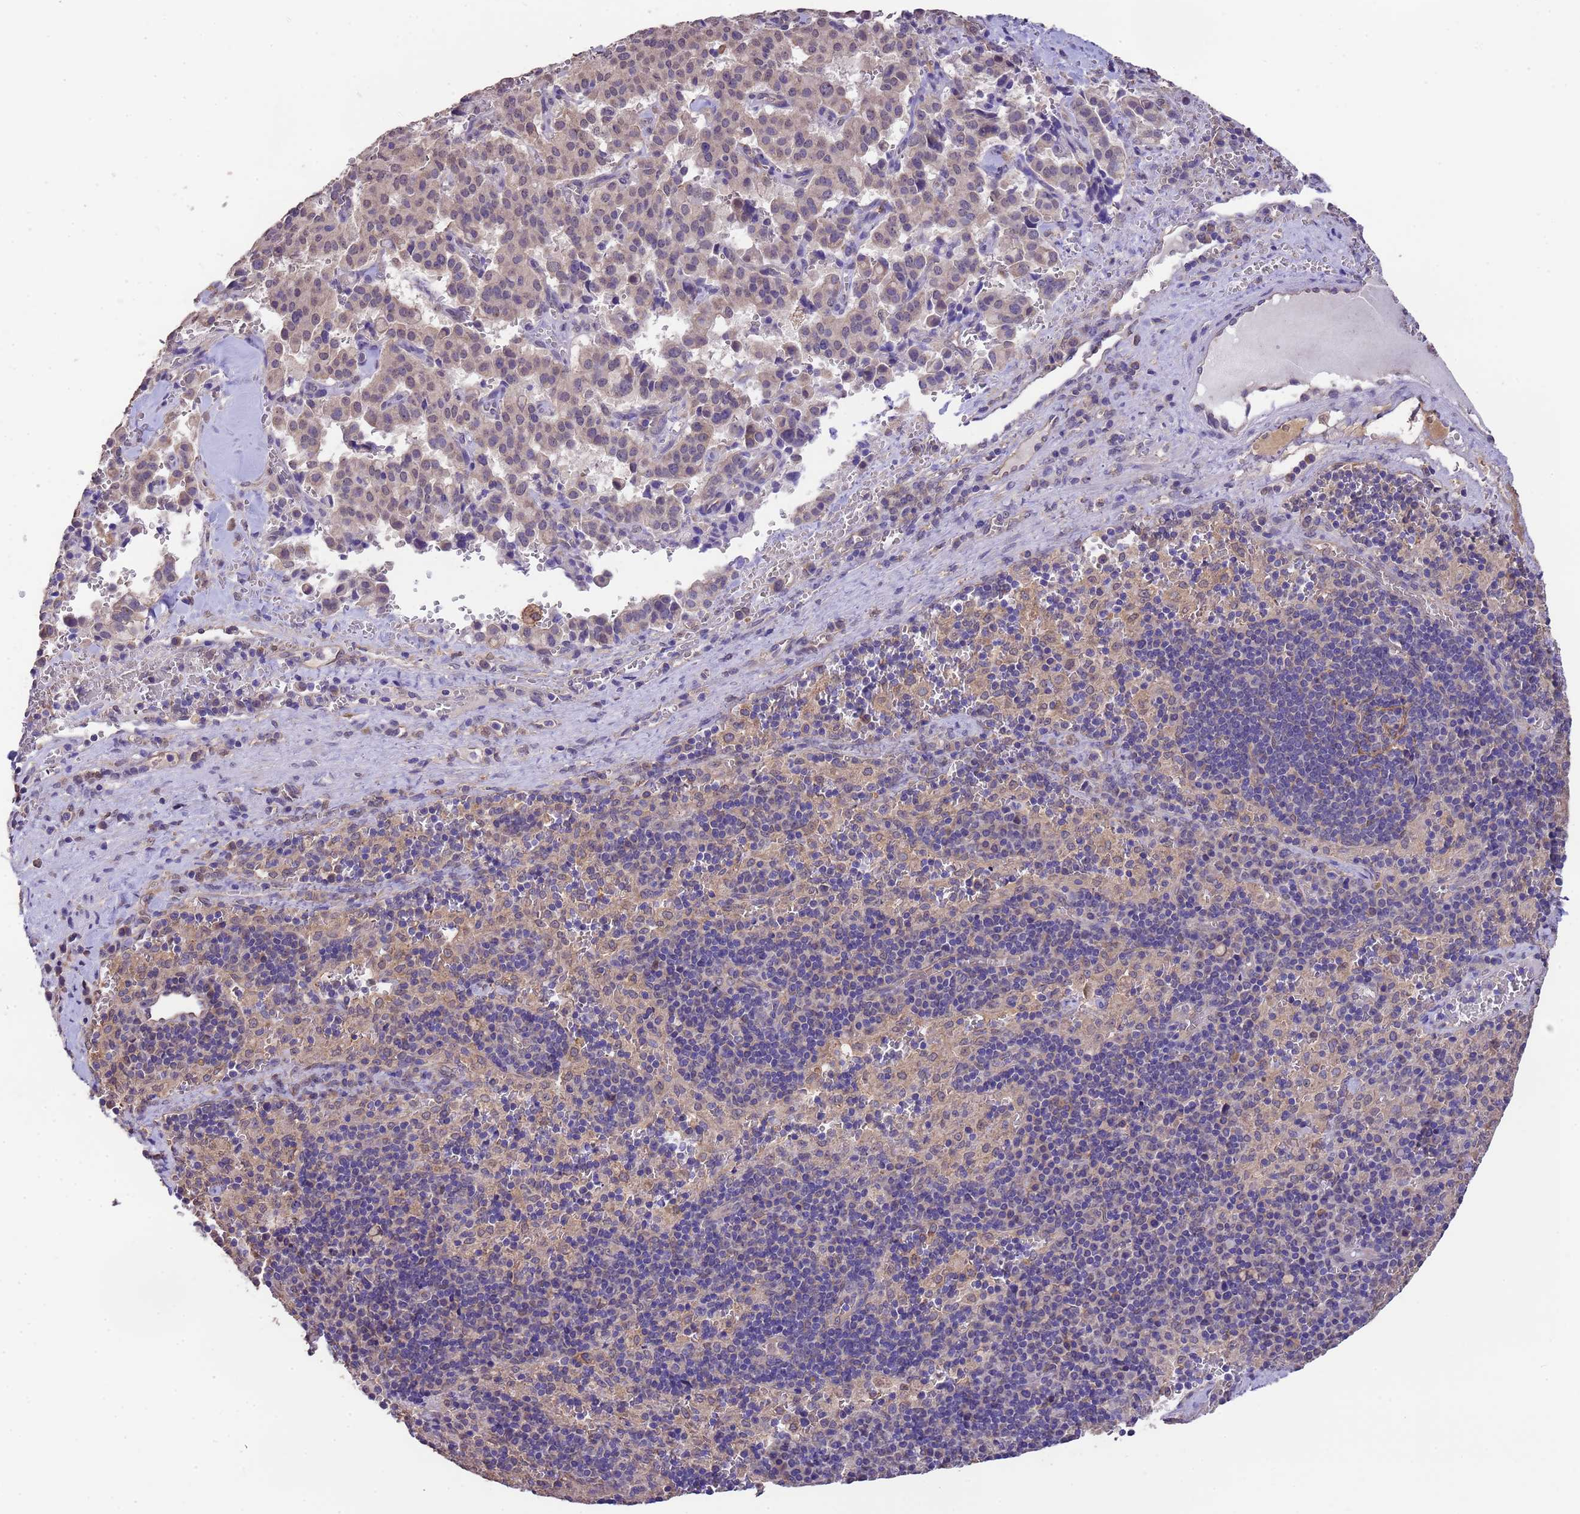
{"staining": {"intensity": "weak", "quantity": "25%-75%", "location": "nuclear"}, "tissue": "pancreatic cancer", "cell_type": "Tumor cells", "image_type": "cancer", "snomed": [{"axis": "morphology", "description": "Adenocarcinoma, NOS"}, {"axis": "topography", "description": "Pancreas"}], "caption": "Protein staining of adenocarcinoma (pancreatic) tissue demonstrates weak nuclear staining in about 25%-75% of tumor cells.", "gene": "NPHP1", "patient": {"sex": "male", "age": 65}}